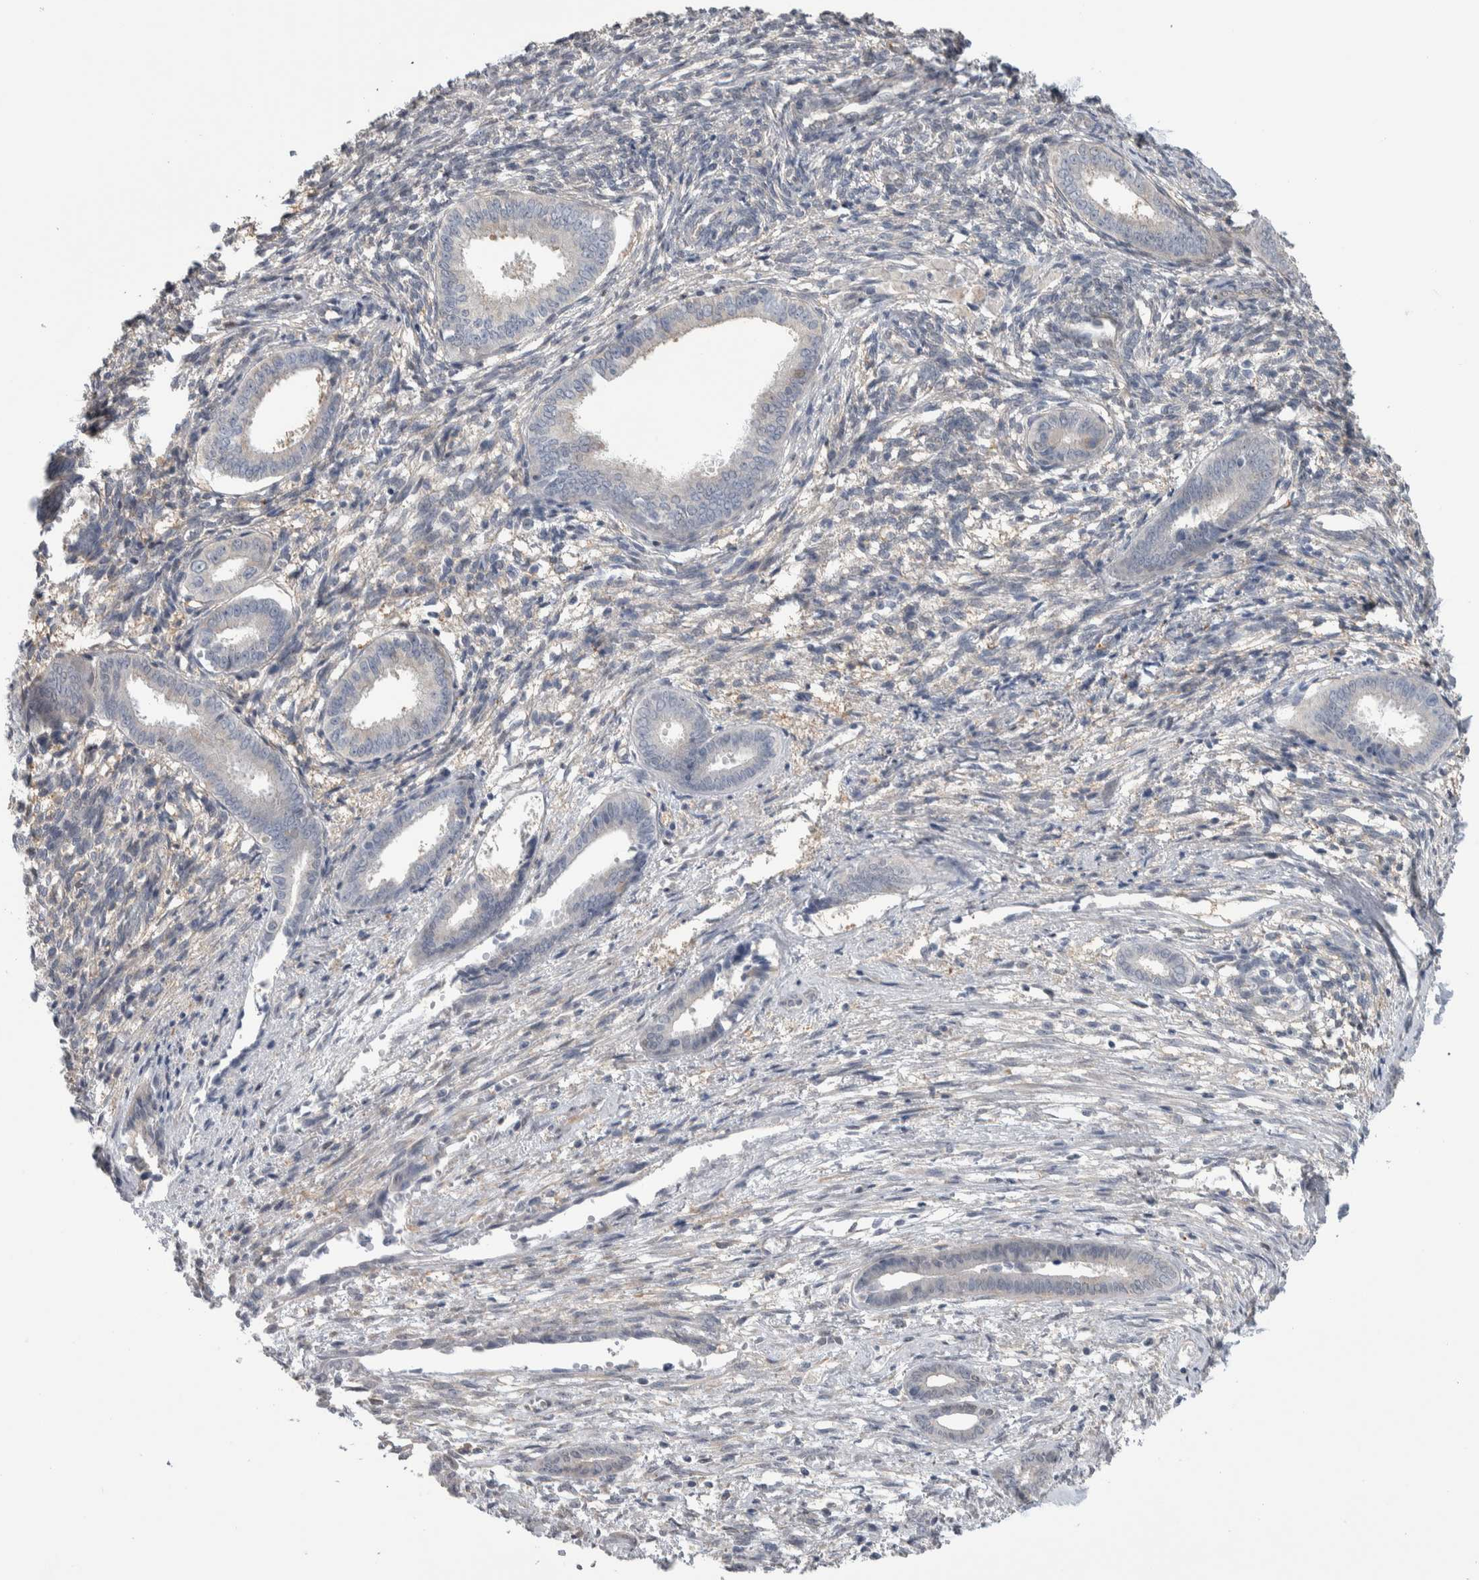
{"staining": {"intensity": "negative", "quantity": "none", "location": "none"}, "tissue": "endometrium", "cell_type": "Cells in endometrial stroma", "image_type": "normal", "snomed": [{"axis": "morphology", "description": "Normal tissue, NOS"}, {"axis": "topography", "description": "Endometrium"}], "caption": "Immunohistochemistry (IHC) of normal endometrium exhibits no staining in cells in endometrial stroma. (DAB IHC visualized using brightfield microscopy, high magnification).", "gene": "TAX1BP1", "patient": {"sex": "female", "age": 56}}